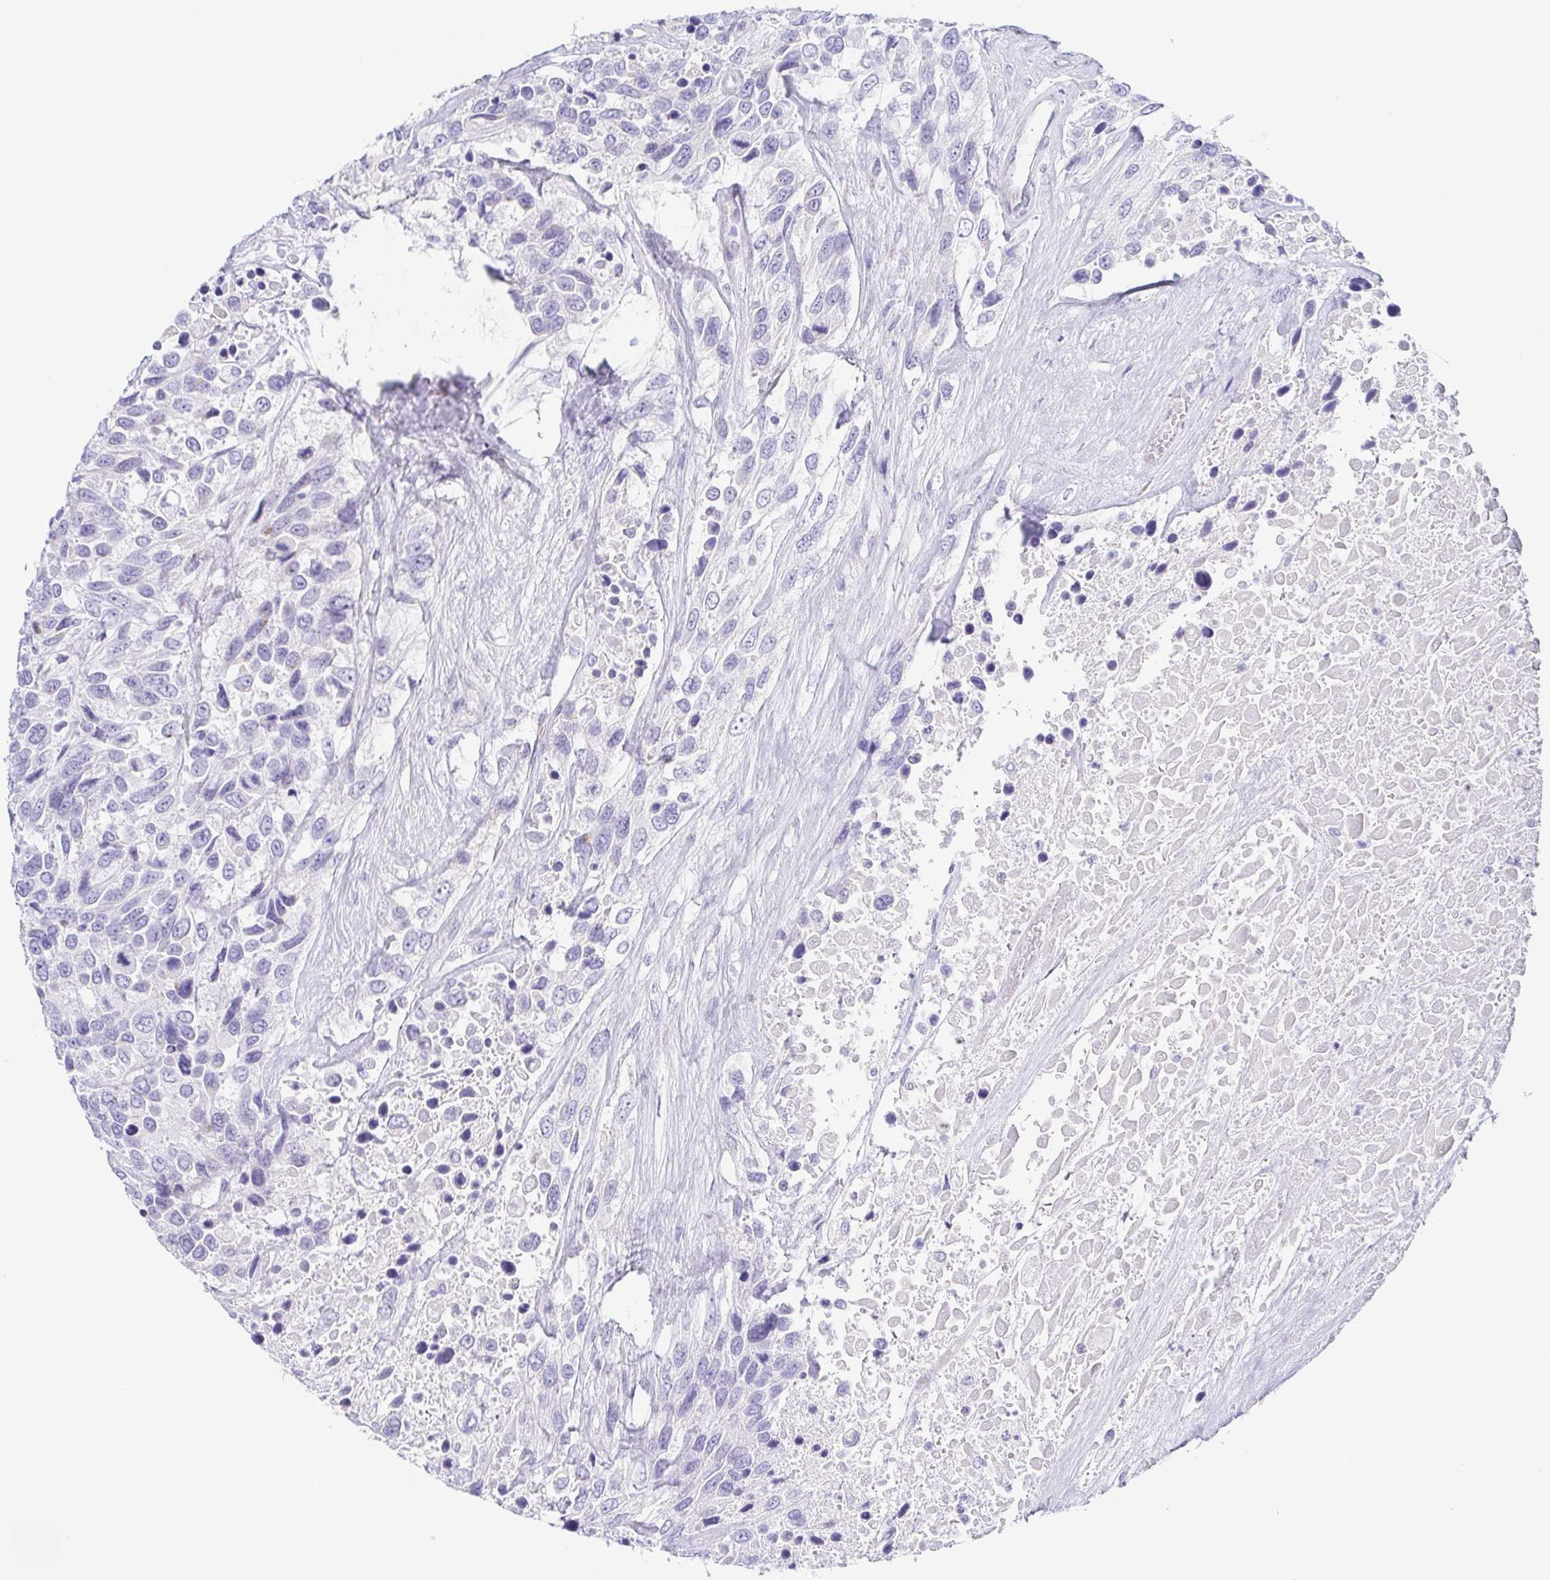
{"staining": {"intensity": "negative", "quantity": "none", "location": "none"}, "tissue": "urothelial cancer", "cell_type": "Tumor cells", "image_type": "cancer", "snomed": [{"axis": "morphology", "description": "Urothelial carcinoma, High grade"}, {"axis": "topography", "description": "Urinary bladder"}], "caption": "IHC micrograph of urothelial cancer stained for a protein (brown), which shows no positivity in tumor cells.", "gene": "LDLRAD1", "patient": {"sex": "female", "age": 70}}